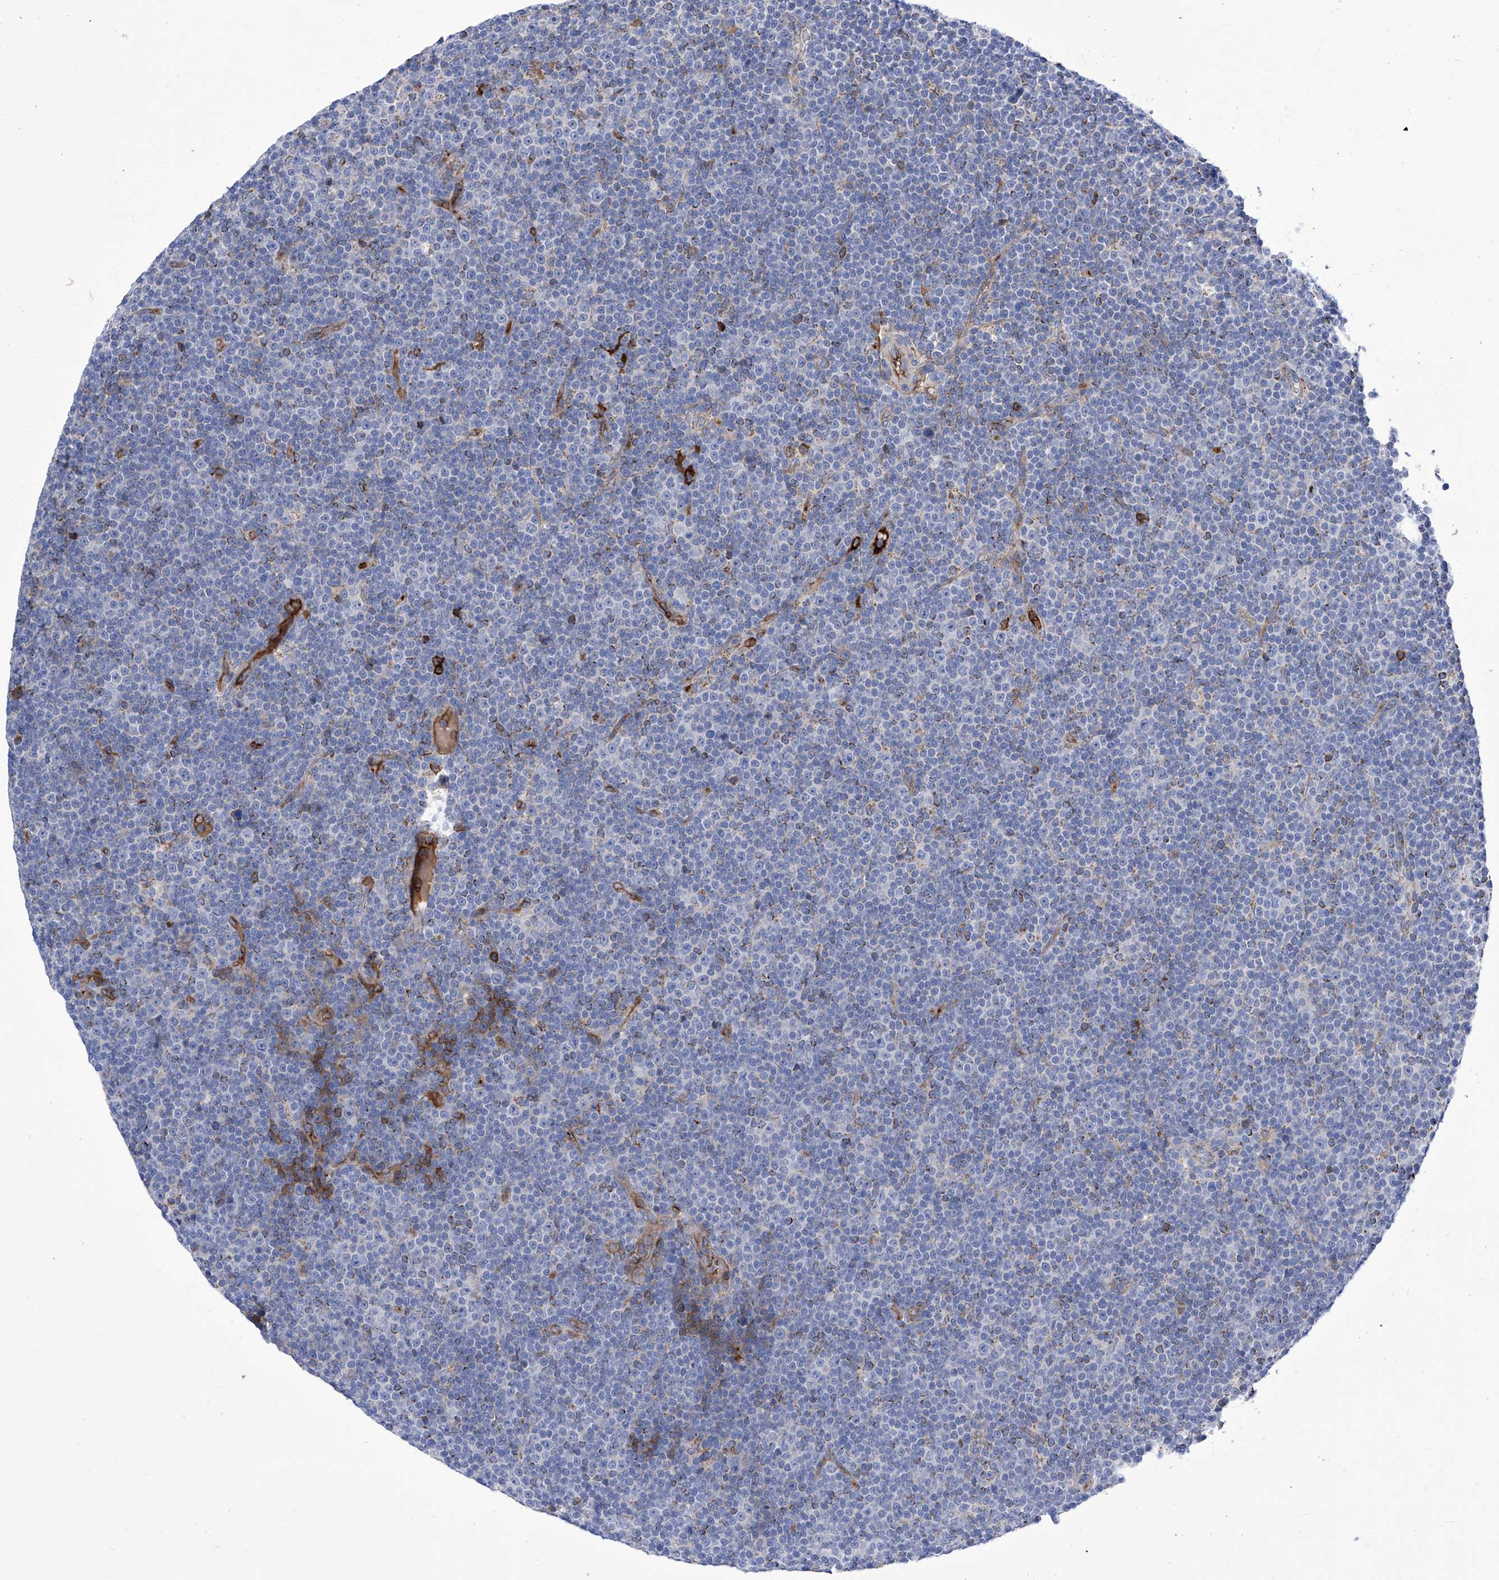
{"staining": {"intensity": "negative", "quantity": "none", "location": "none"}, "tissue": "lymphoma", "cell_type": "Tumor cells", "image_type": "cancer", "snomed": [{"axis": "morphology", "description": "Malignant lymphoma, non-Hodgkin's type, Low grade"}, {"axis": "topography", "description": "Lymph node"}], "caption": "Immunohistochemical staining of lymphoma shows no significant staining in tumor cells.", "gene": "SRBD1", "patient": {"sex": "female", "age": 67}}